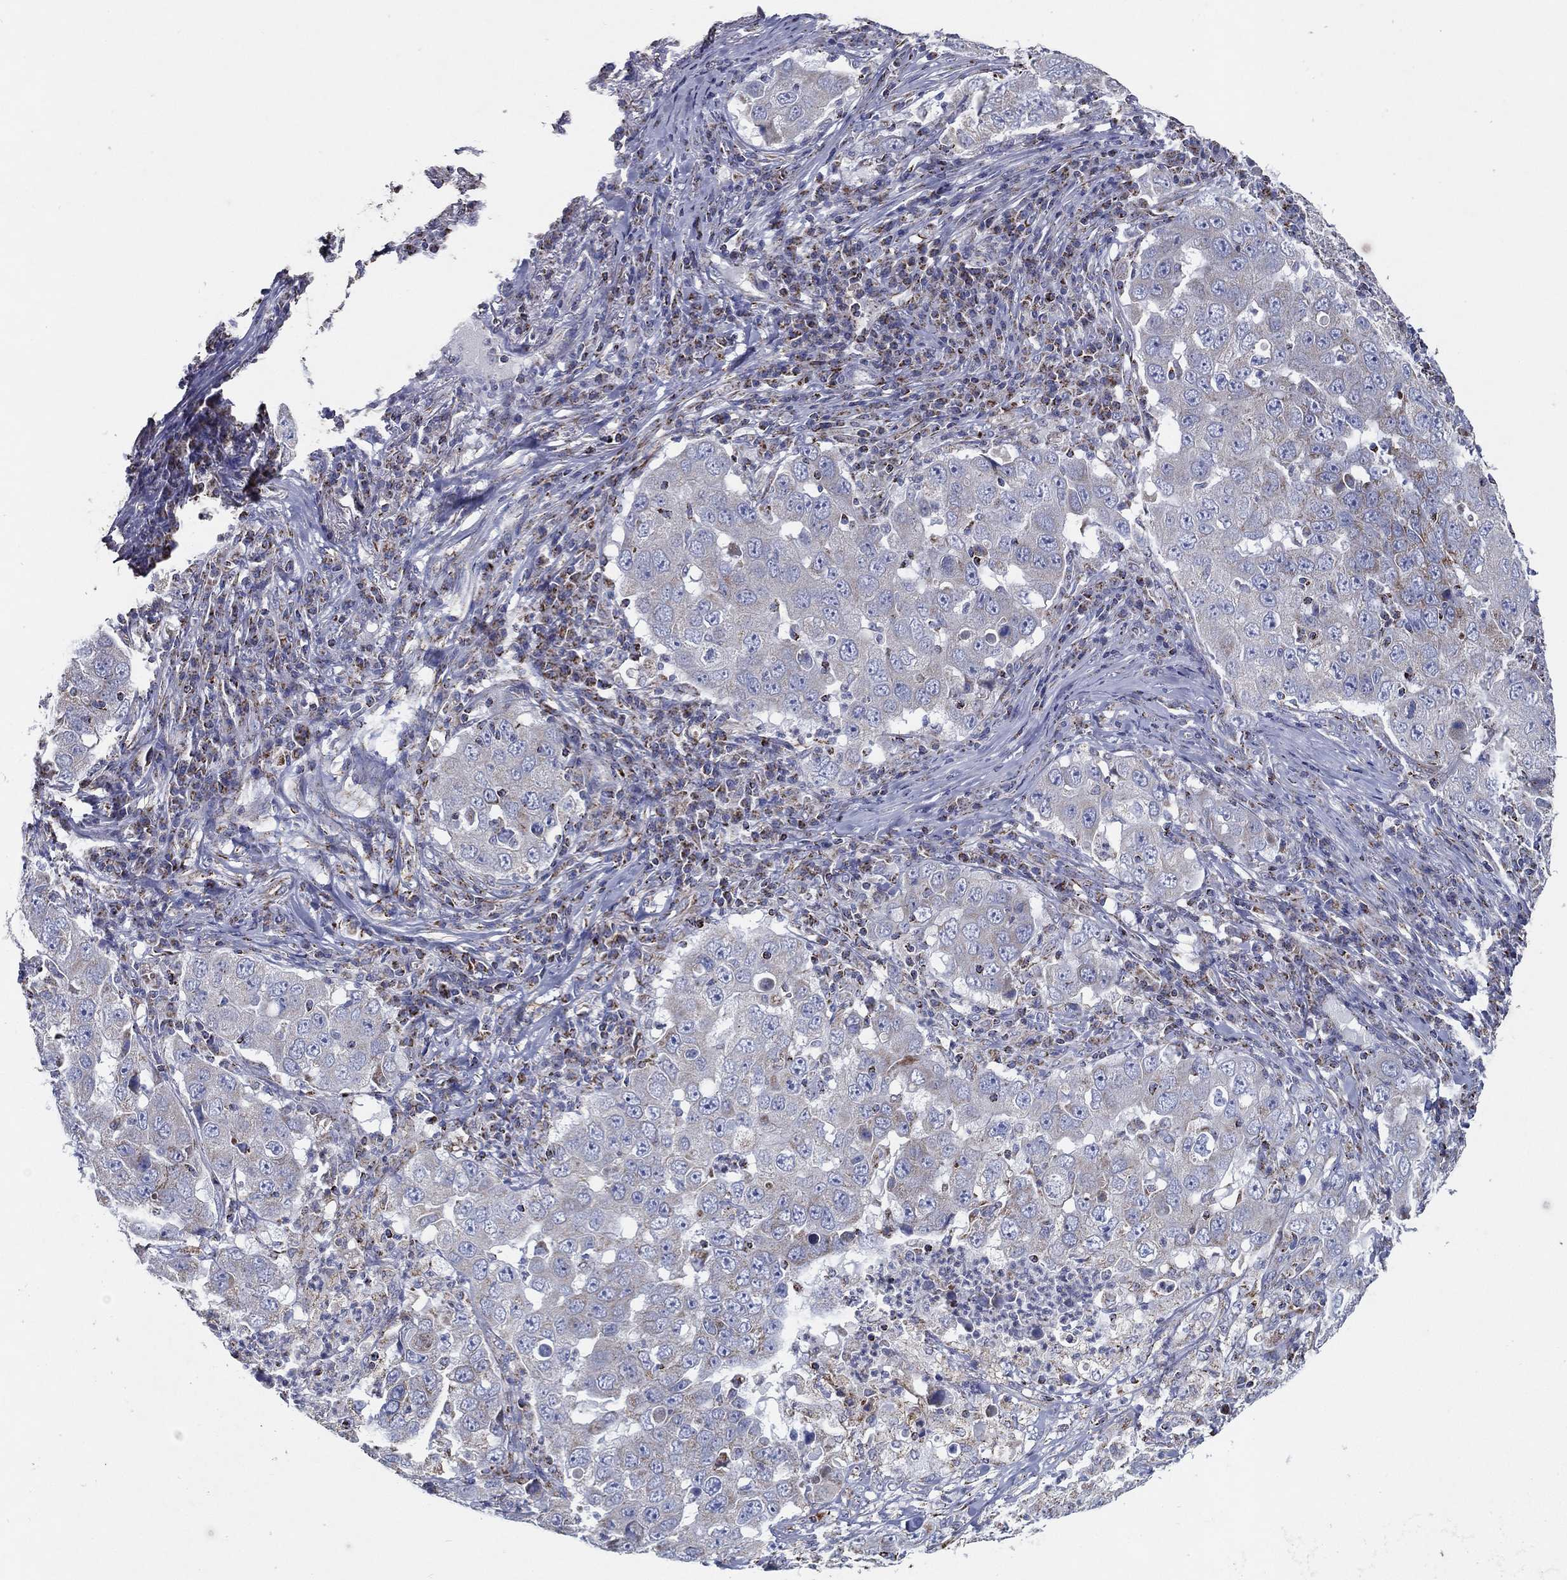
{"staining": {"intensity": "weak", "quantity": "<25%", "location": "cytoplasmic/membranous"}, "tissue": "lung cancer", "cell_type": "Tumor cells", "image_type": "cancer", "snomed": [{"axis": "morphology", "description": "Adenocarcinoma, NOS"}, {"axis": "topography", "description": "Lung"}], "caption": "IHC micrograph of neoplastic tissue: human lung adenocarcinoma stained with DAB exhibits no significant protein positivity in tumor cells.", "gene": "SFXN1", "patient": {"sex": "male", "age": 73}}